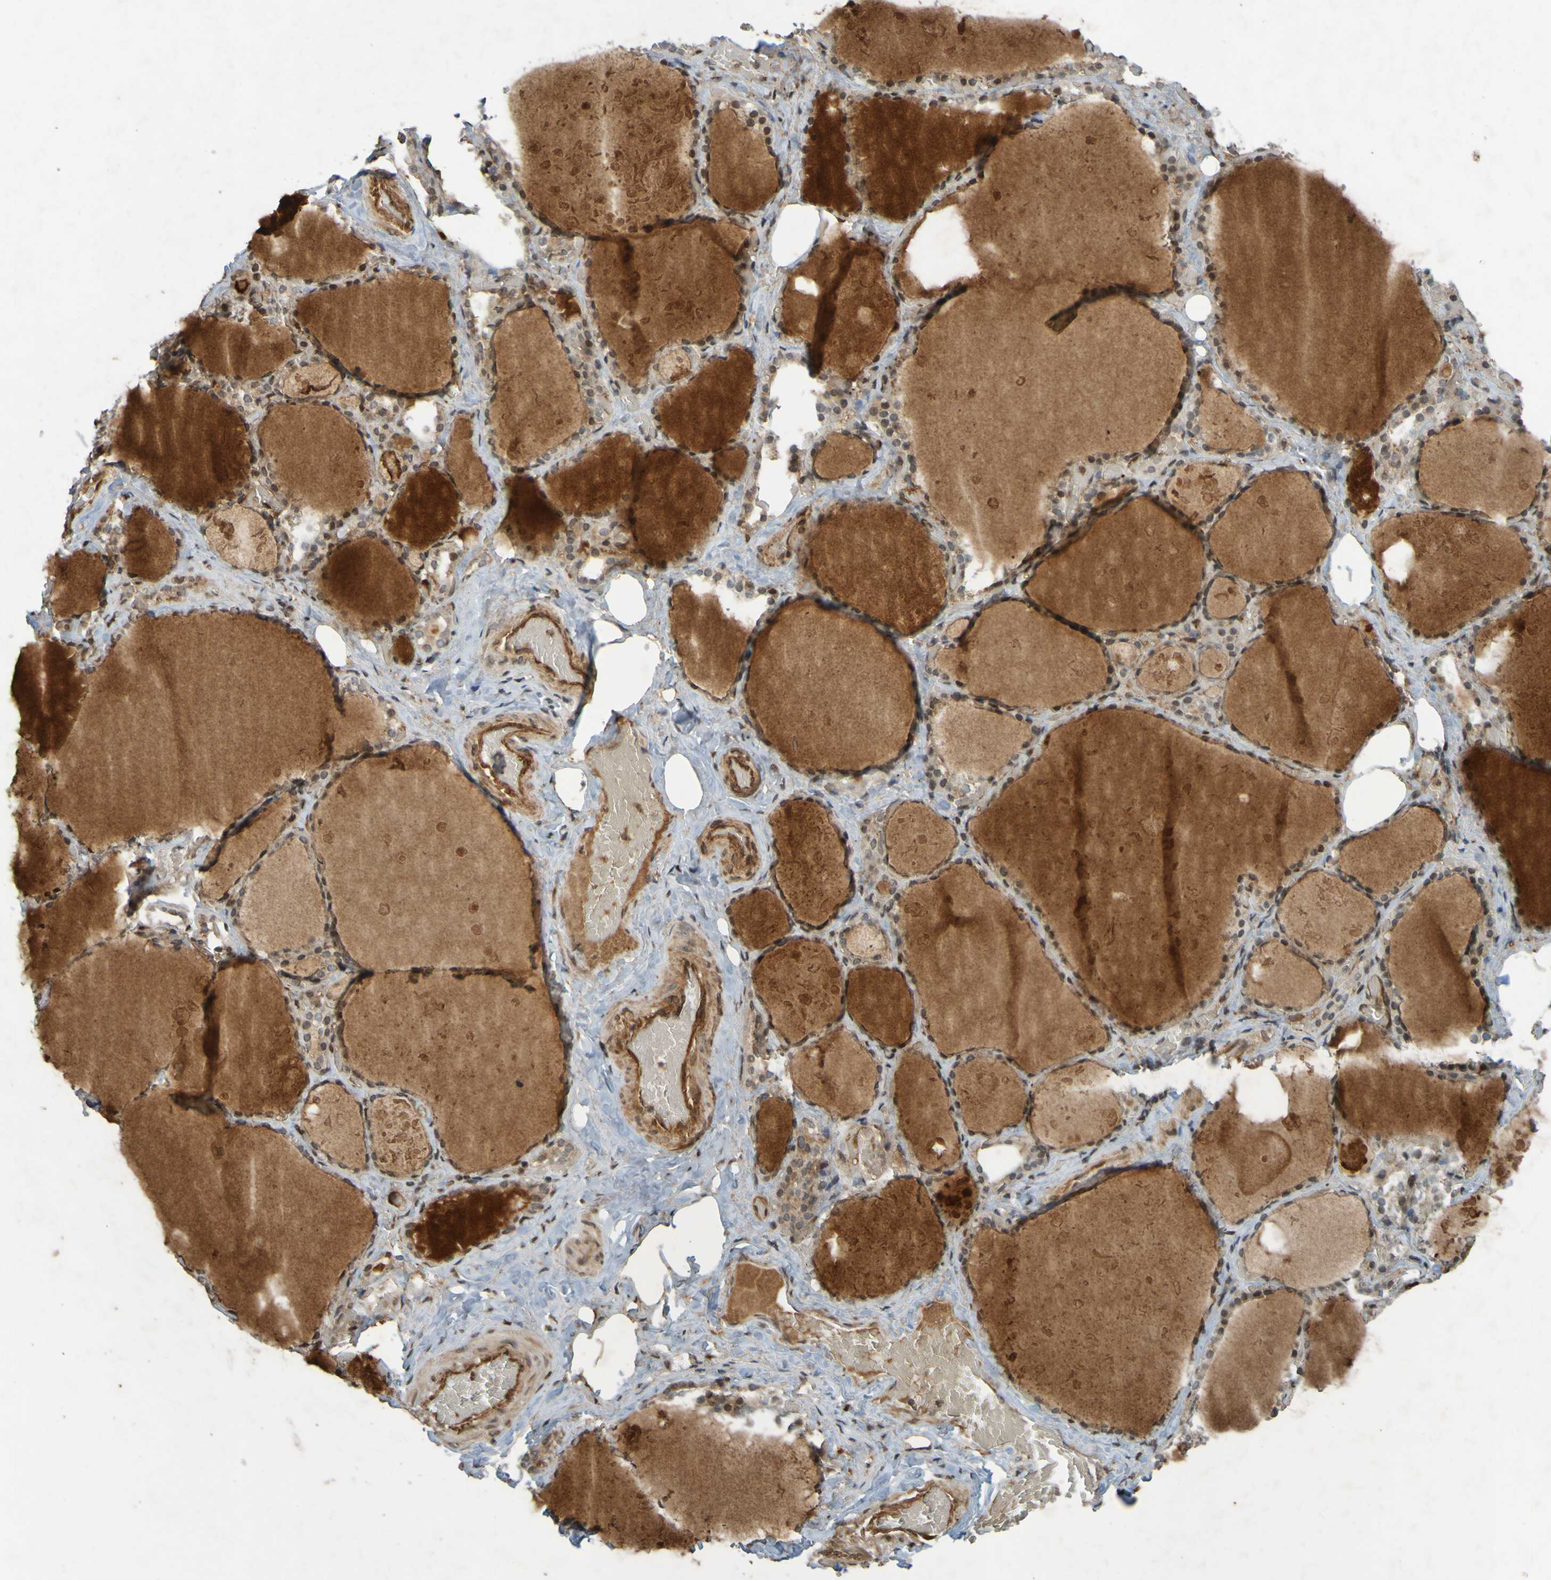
{"staining": {"intensity": "negative", "quantity": "none", "location": "none"}, "tissue": "thyroid gland", "cell_type": "Glandular cells", "image_type": "normal", "snomed": [{"axis": "morphology", "description": "Normal tissue, NOS"}, {"axis": "topography", "description": "Thyroid gland"}], "caption": "IHC micrograph of unremarkable human thyroid gland stained for a protein (brown), which reveals no expression in glandular cells.", "gene": "GUCY1A1", "patient": {"sex": "male", "age": 61}}